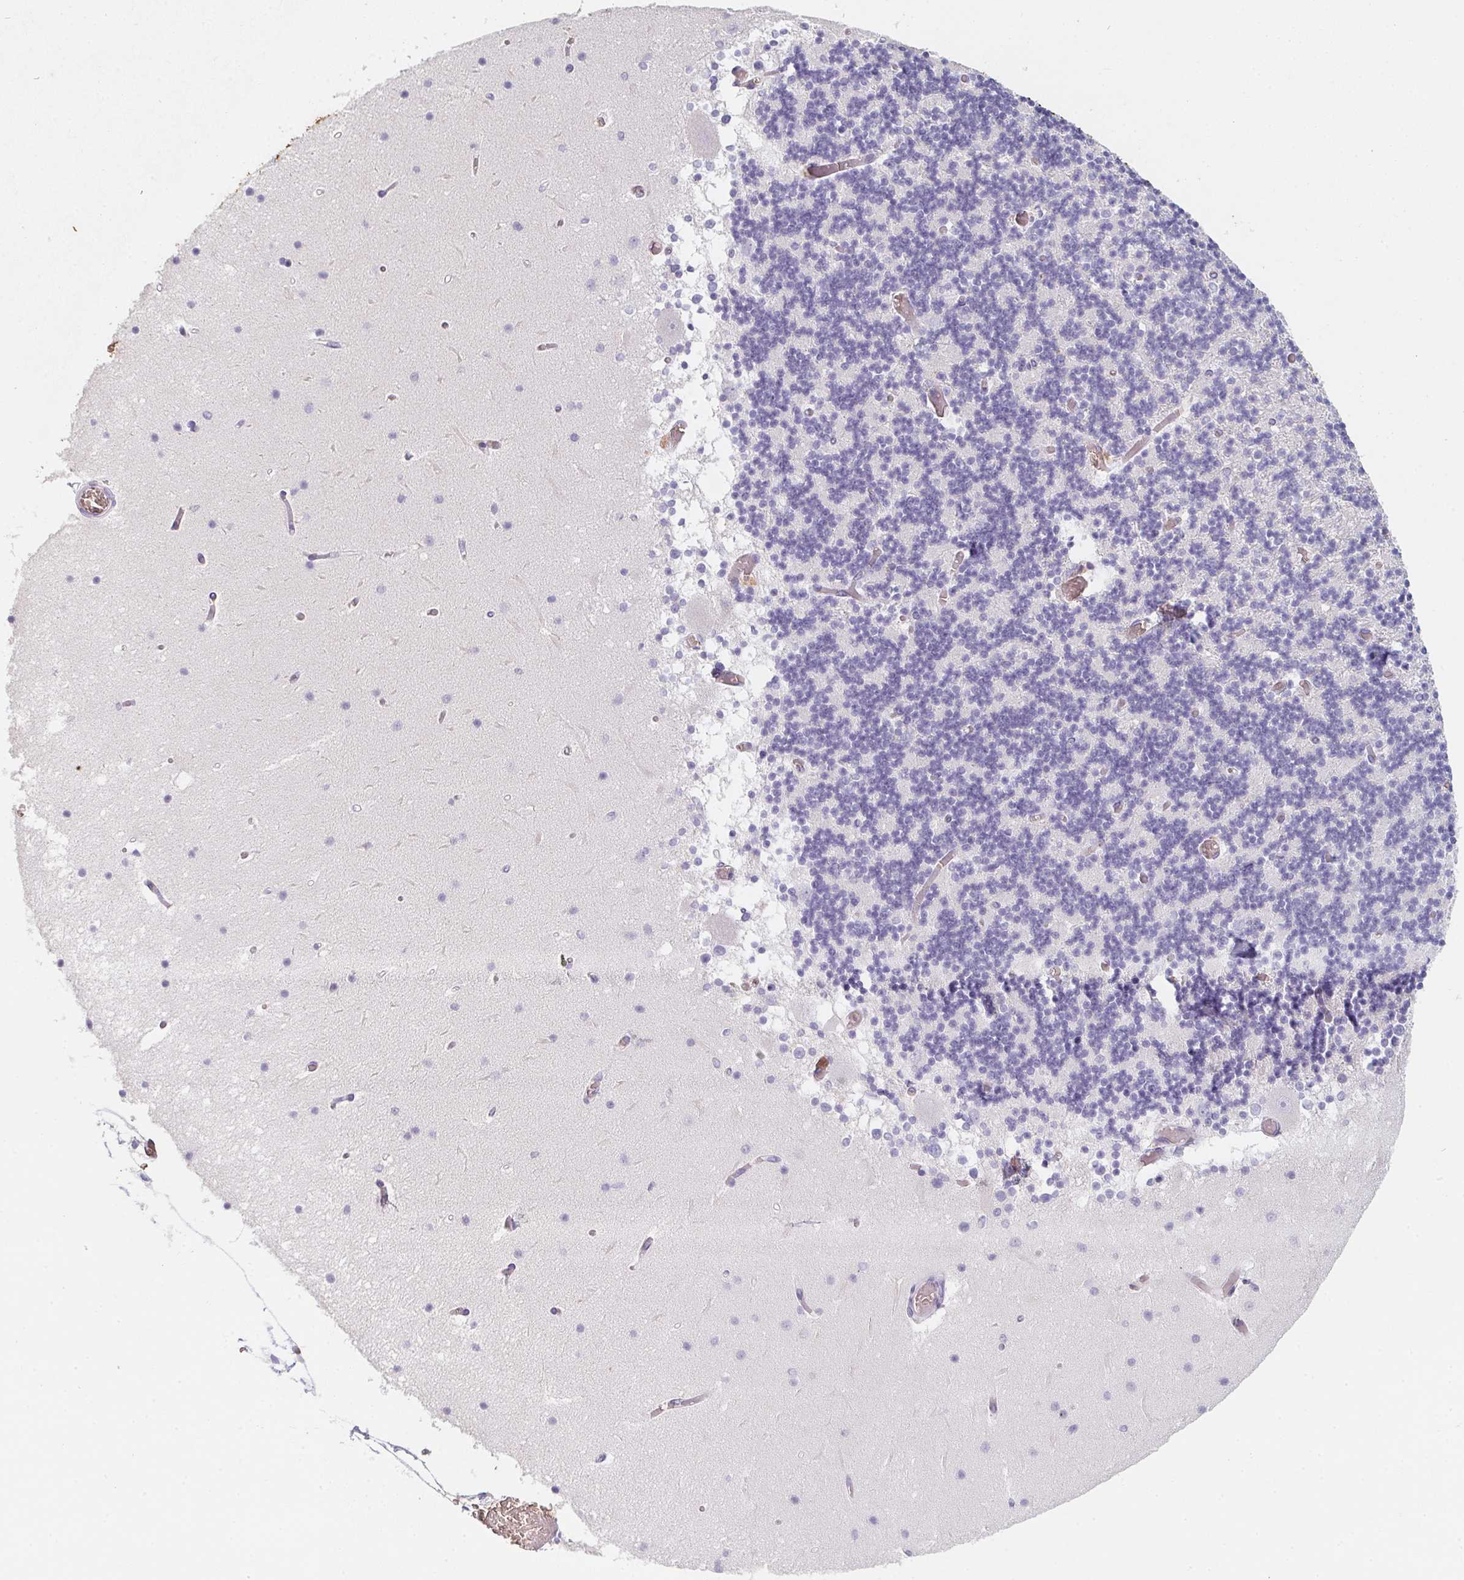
{"staining": {"intensity": "negative", "quantity": "none", "location": "none"}, "tissue": "cerebellum", "cell_type": "Cells in granular layer", "image_type": "normal", "snomed": [{"axis": "morphology", "description": "Normal tissue, NOS"}, {"axis": "topography", "description": "Cerebellum"}], "caption": "High magnification brightfield microscopy of unremarkable cerebellum stained with DAB (3,3'-diaminobenzidine) (brown) and counterstained with hematoxylin (blue): cells in granular layer show no significant positivity. (DAB IHC, high magnification).", "gene": "DCD", "patient": {"sex": "female", "age": 28}}